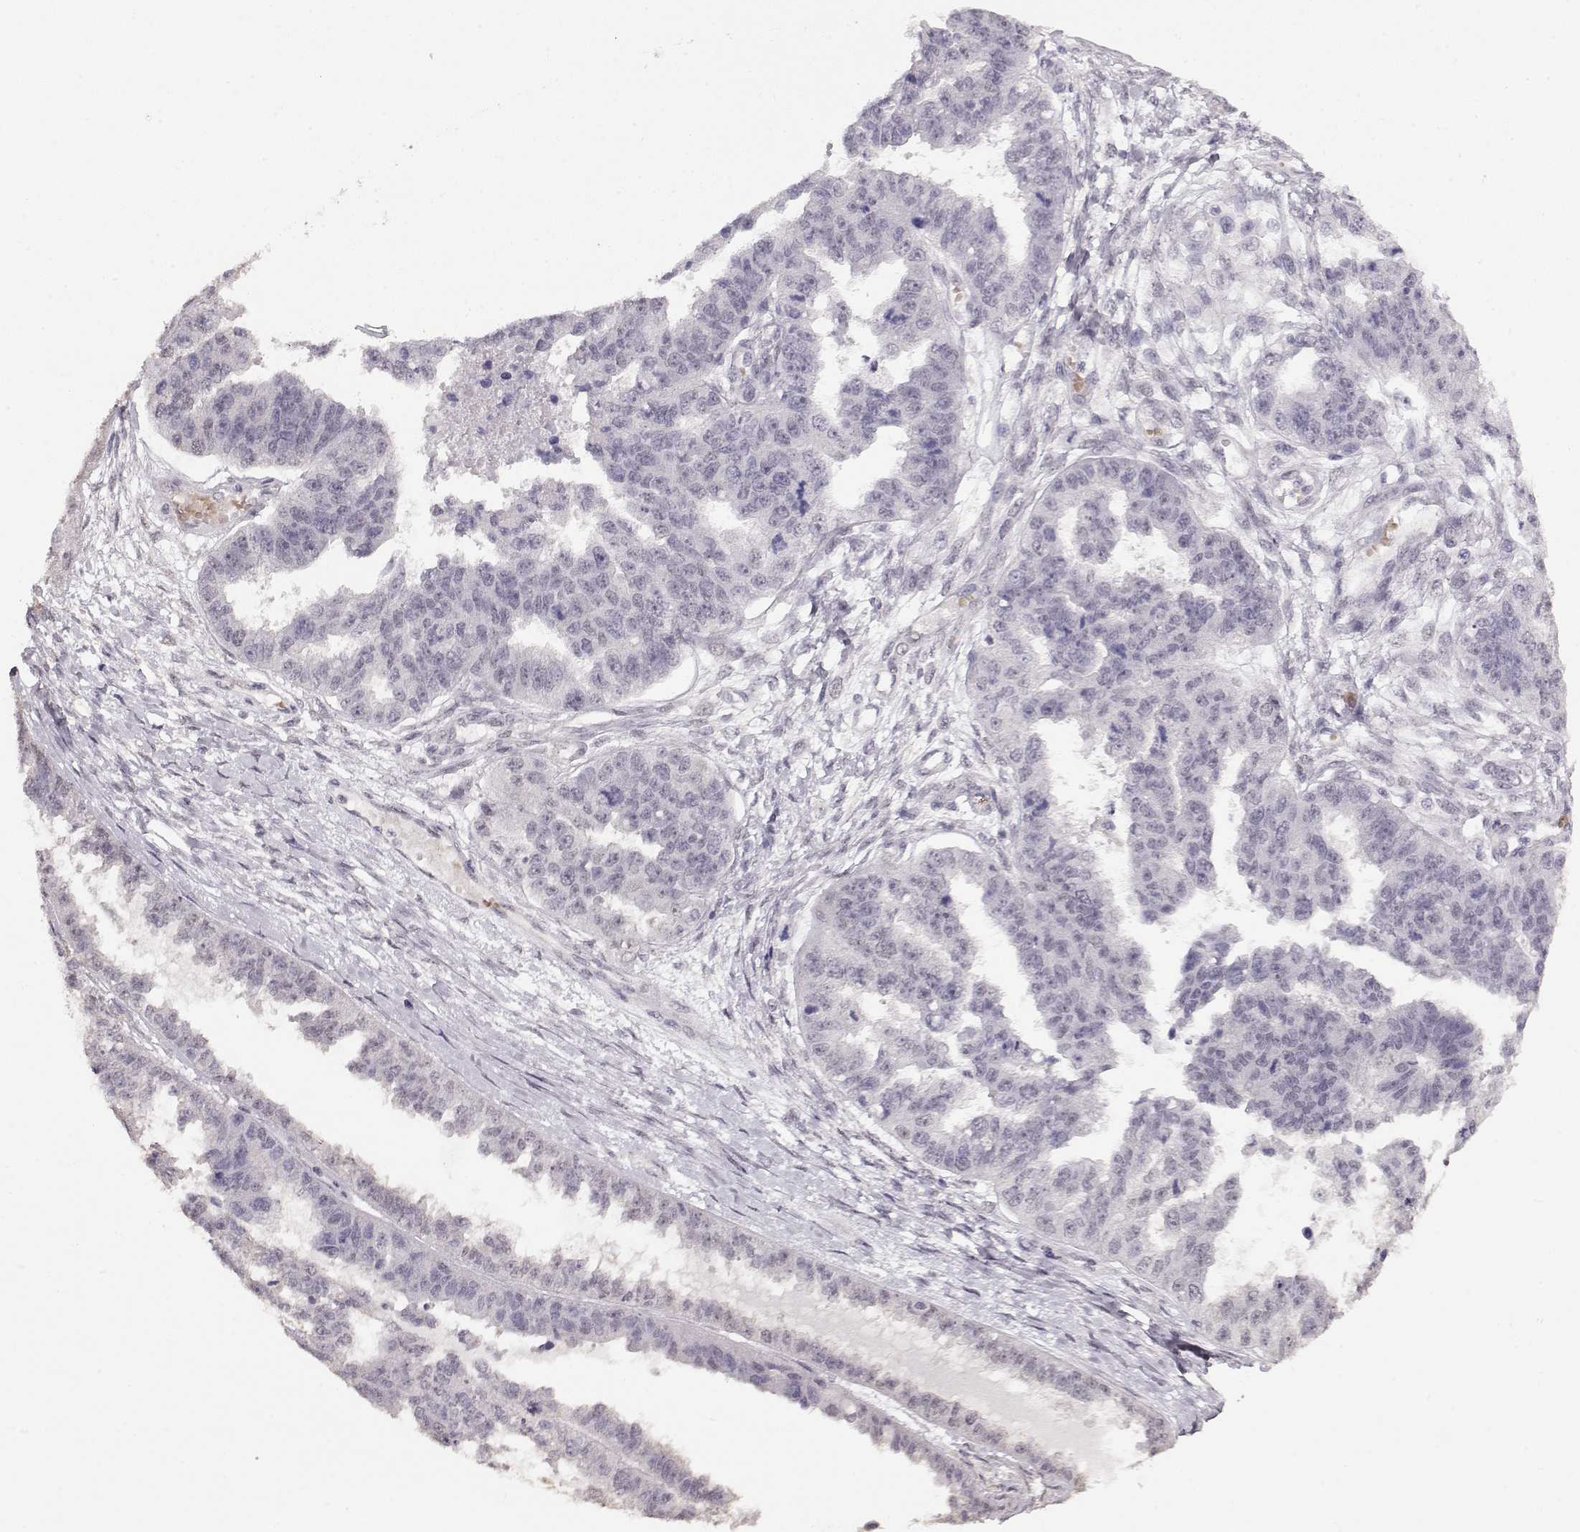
{"staining": {"intensity": "negative", "quantity": "none", "location": "none"}, "tissue": "ovarian cancer", "cell_type": "Tumor cells", "image_type": "cancer", "snomed": [{"axis": "morphology", "description": "Cystadenocarcinoma, serous, NOS"}, {"axis": "topography", "description": "Ovary"}], "caption": "DAB immunohistochemical staining of human ovarian cancer reveals no significant staining in tumor cells.", "gene": "PCP4", "patient": {"sex": "female", "age": 58}}